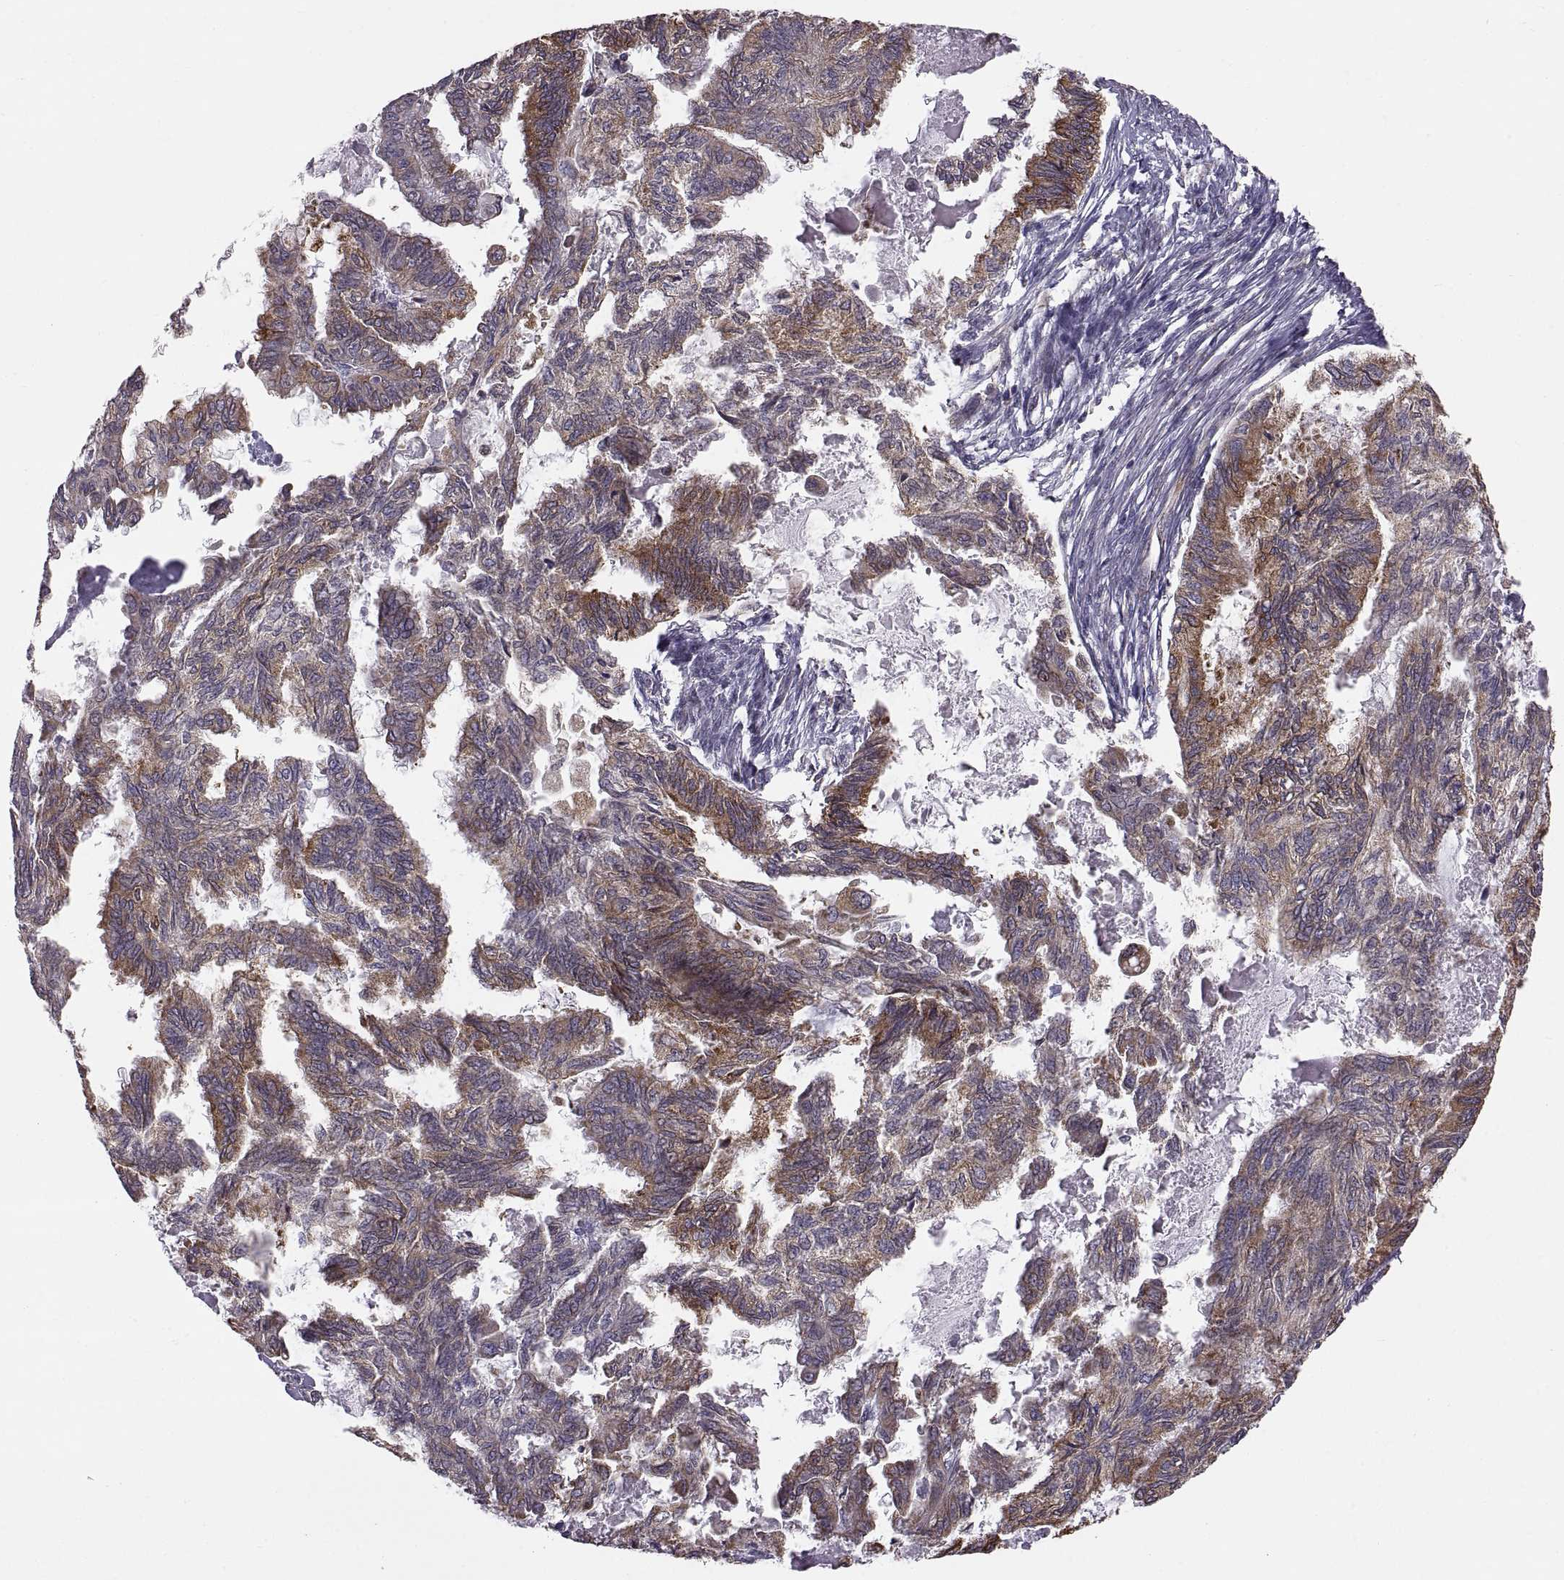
{"staining": {"intensity": "strong", "quantity": "25%-75%", "location": "cytoplasmic/membranous"}, "tissue": "endometrial cancer", "cell_type": "Tumor cells", "image_type": "cancer", "snomed": [{"axis": "morphology", "description": "Adenocarcinoma, NOS"}, {"axis": "topography", "description": "Endometrium"}], "caption": "Tumor cells display high levels of strong cytoplasmic/membranous positivity in about 25%-75% of cells in endometrial adenocarcinoma.", "gene": "PLEKHB2", "patient": {"sex": "female", "age": 86}}